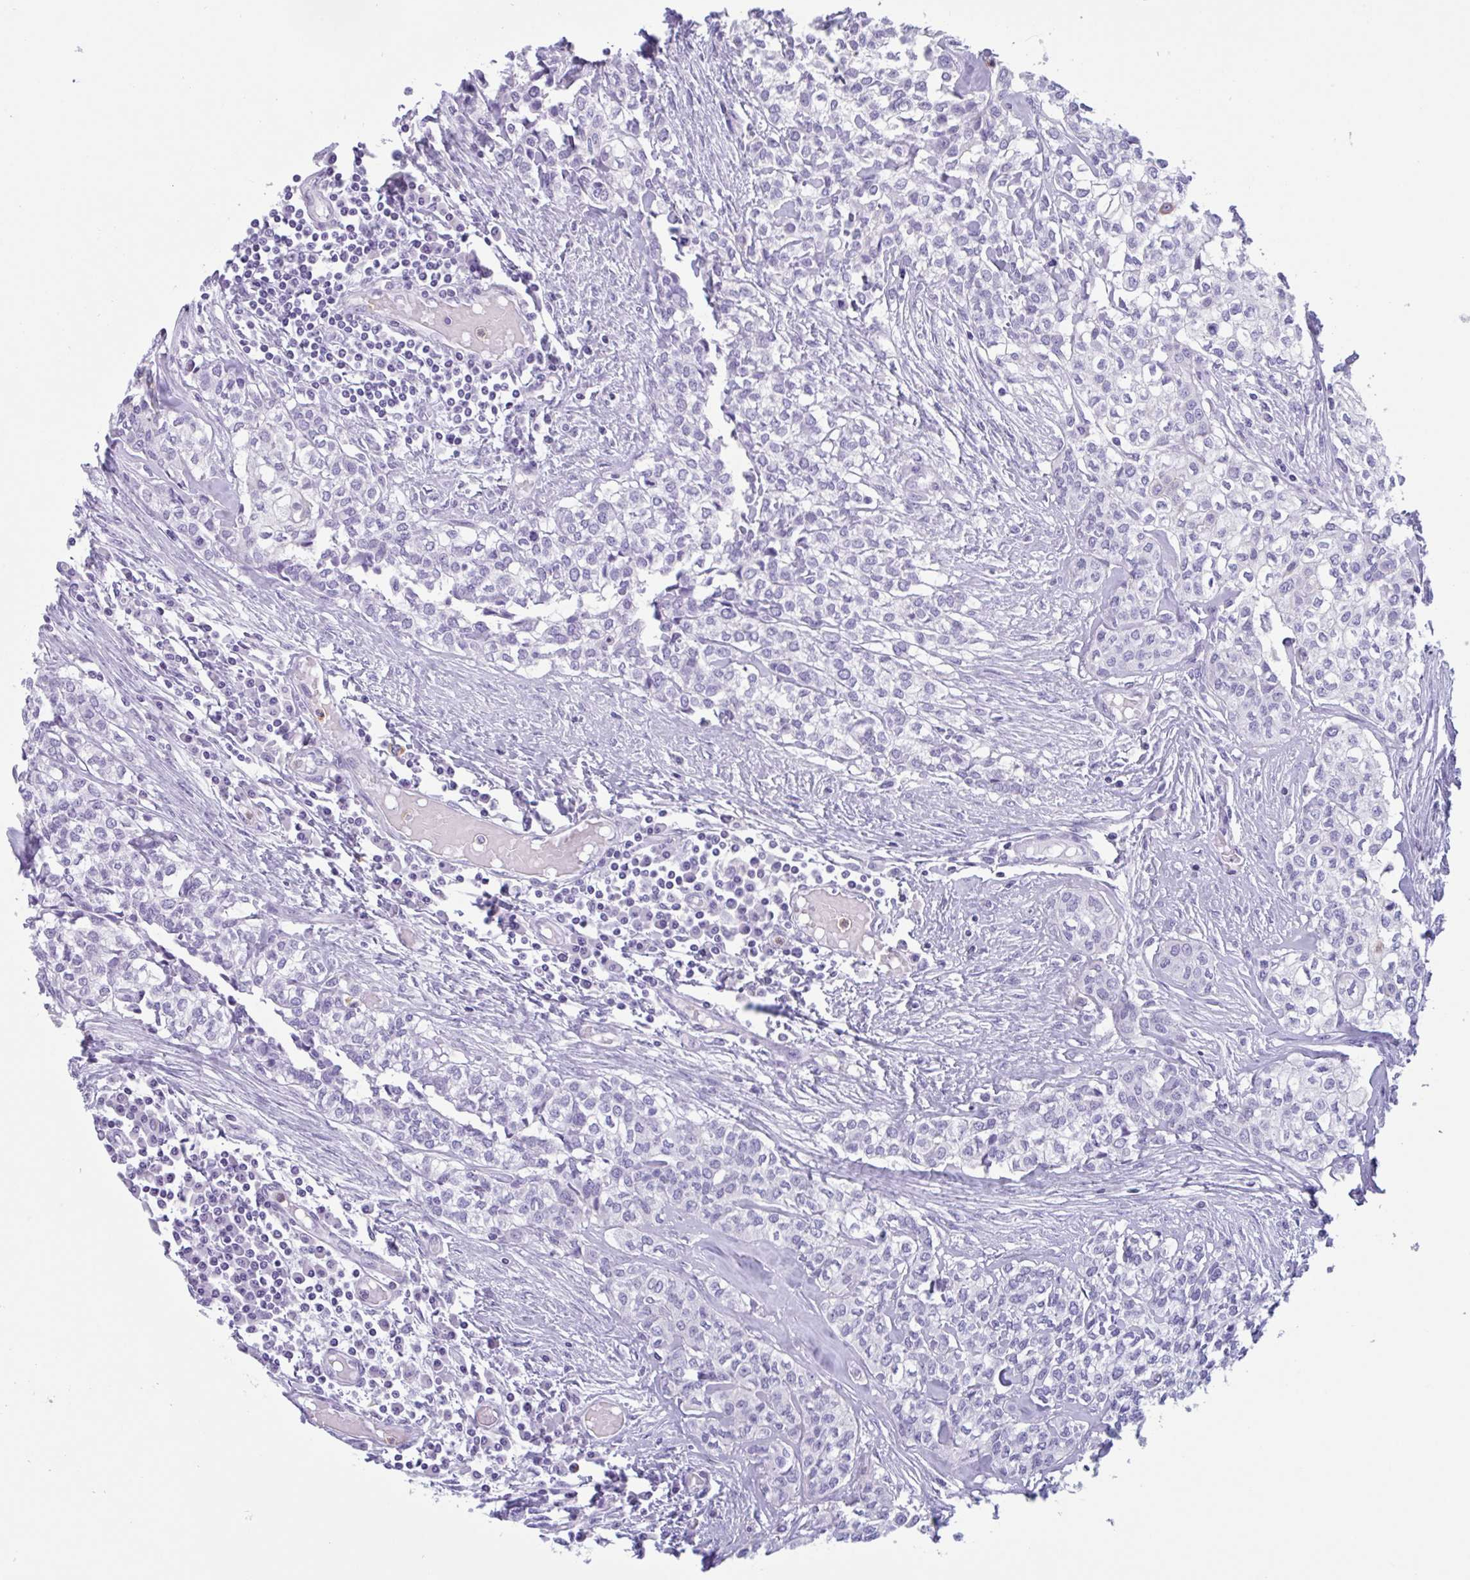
{"staining": {"intensity": "negative", "quantity": "none", "location": "none"}, "tissue": "head and neck cancer", "cell_type": "Tumor cells", "image_type": "cancer", "snomed": [{"axis": "morphology", "description": "Adenocarcinoma, NOS"}, {"axis": "topography", "description": "Head-Neck"}], "caption": "A micrograph of human head and neck adenocarcinoma is negative for staining in tumor cells.", "gene": "DTWD2", "patient": {"sex": "male", "age": 81}}